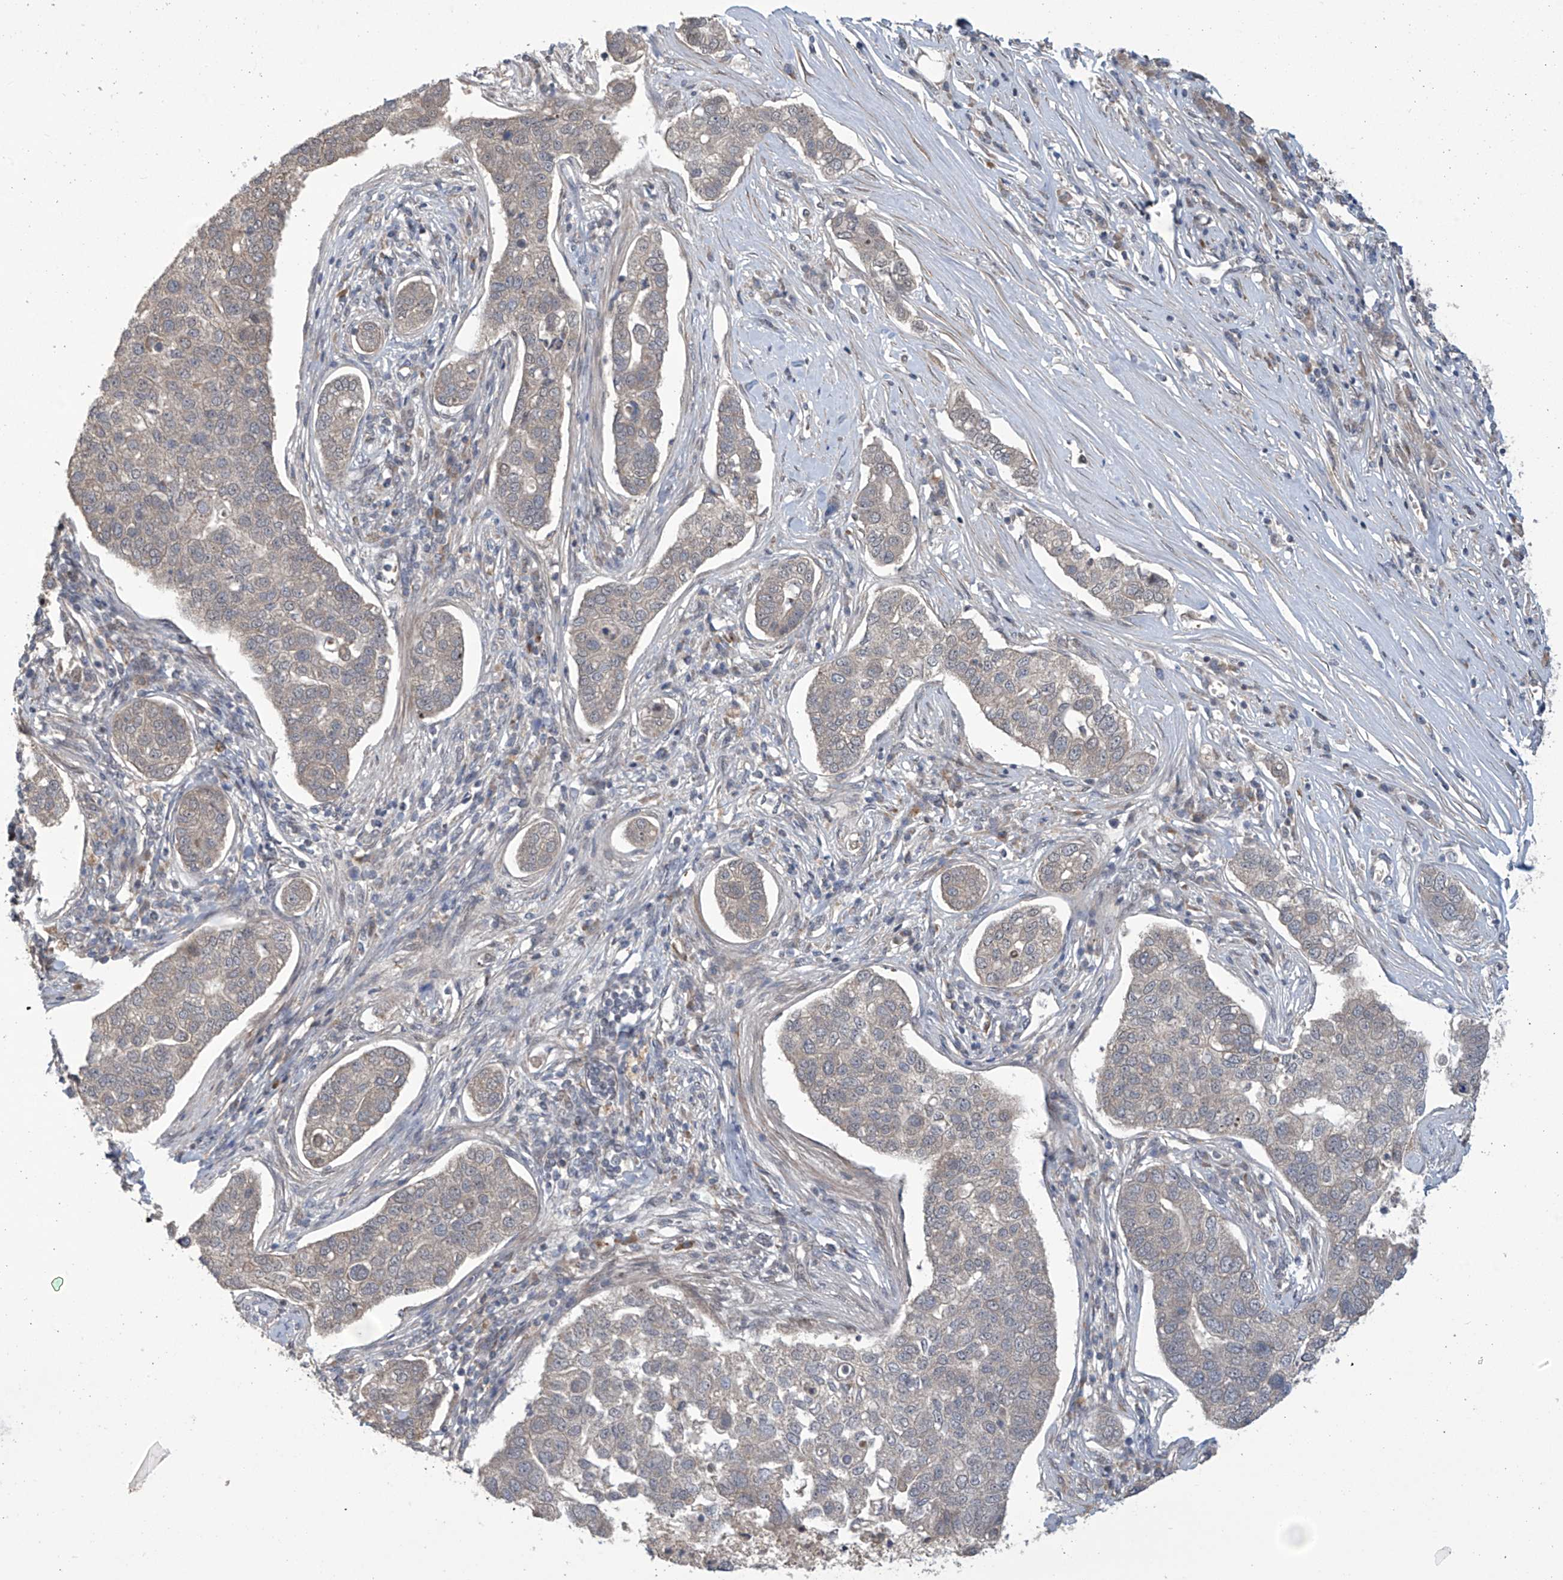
{"staining": {"intensity": "negative", "quantity": "none", "location": "none"}, "tissue": "pancreatic cancer", "cell_type": "Tumor cells", "image_type": "cancer", "snomed": [{"axis": "morphology", "description": "Adenocarcinoma, NOS"}, {"axis": "topography", "description": "Pancreas"}], "caption": "This photomicrograph is of adenocarcinoma (pancreatic) stained with immunohistochemistry (IHC) to label a protein in brown with the nuclei are counter-stained blue. There is no staining in tumor cells. (DAB immunohistochemistry, high magnification).", "gene": "ABHD13", "patient": {"sex": "female", "age": 61}}